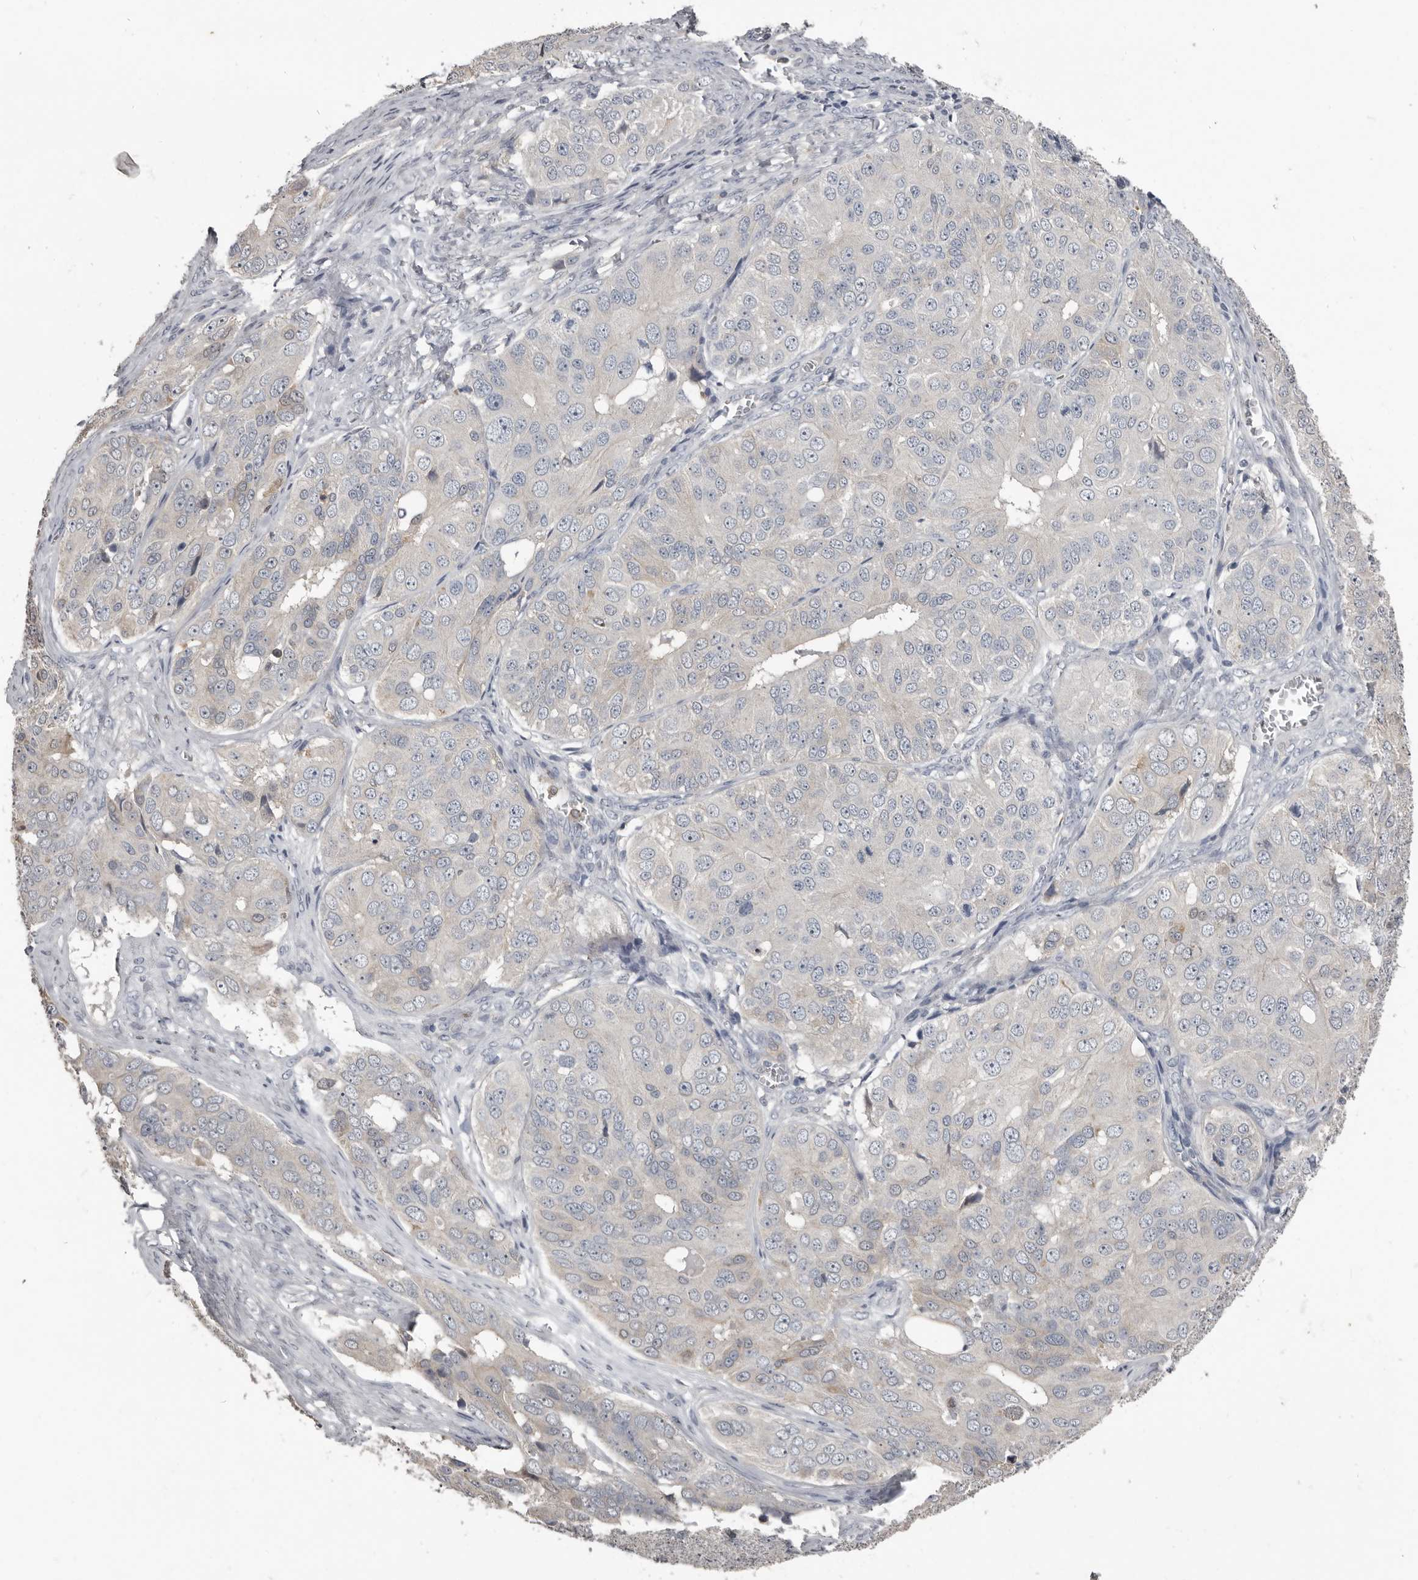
{"staining": {"intensity": "negative", "quantity": "none", "location": "none"}, "tissue": "ovarian cancer", "cell_type": "Tumor cells", "image_type": "cancer", "snomed": [{"axis": "morphology", "description": "Carcinoma, endometroid"}, {"axis": "topography", "description": "Ovary"}], "caption": "Immunohistochemical staining of human ovarian cancer (endometroid carcinoma) reveals no significant staining in tumor cells. (DAB IHC with hematoxylin counter stain).", "gene": "KCNJ8", "patient": {"sex": "female", "age": 51}}